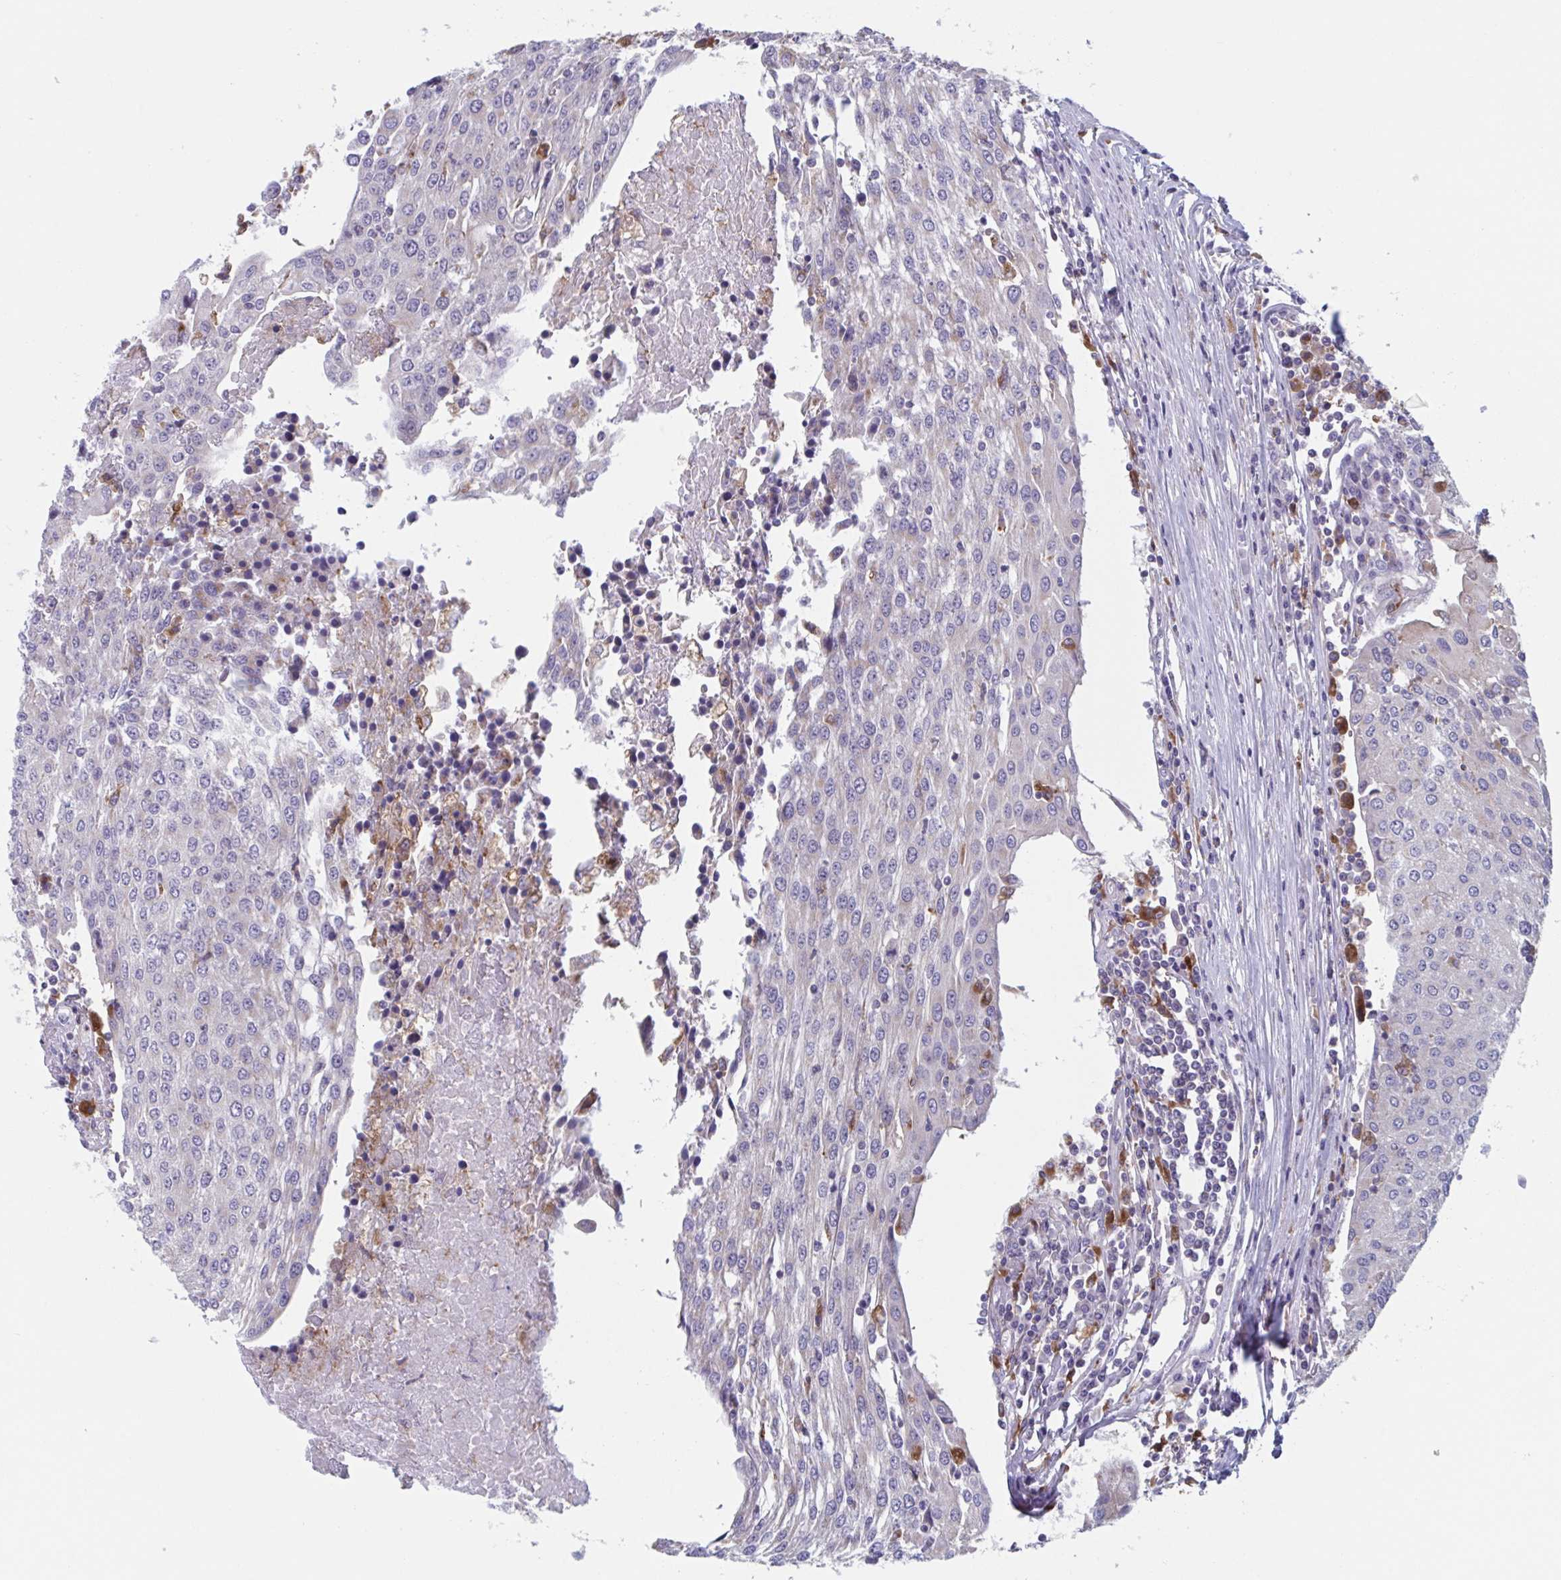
{"staining": {"intensity": "negative", "quantity": "none", "location": "none"}, "tissue": "urothelial cancer", "cell_type": "Tumor cells", "image_type": "cancer", "snomed": [{"axis": "morphology", "description": "Urothelial carcinoma, High grade"}, {"axis": "topography", "description": "Urinary bladder"}], "caption": "There is no significant expression in tumor cells of urothelial cancer.", "gene": "NIPSNAP1", "patient": {"sex": "female", "age": 85}}